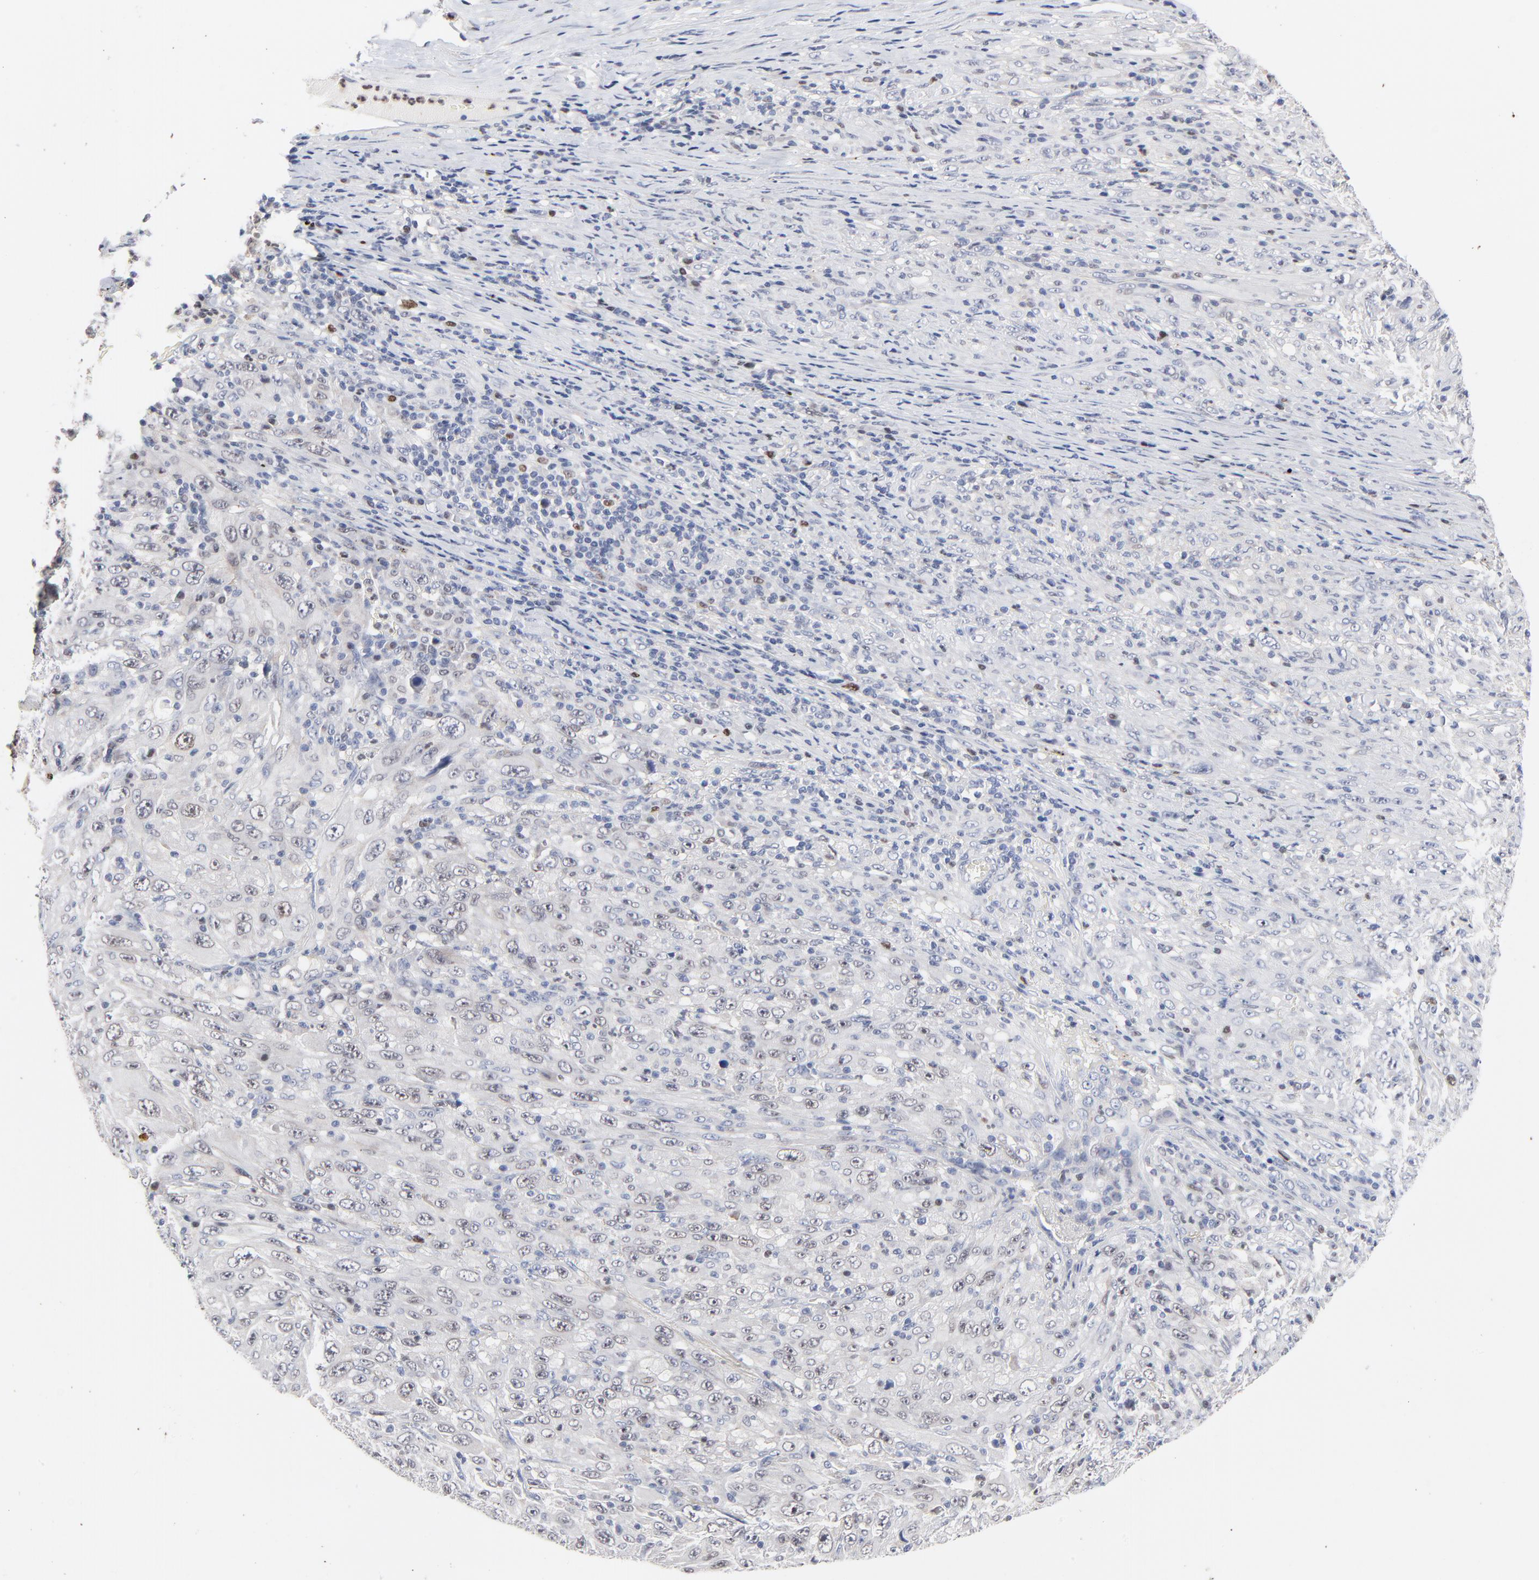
{"staining": {"intensity": "moderate", "quantity": "<25%", "location": "cytoplasmic/membranous,nuclear"}, "tissue": "melanoma", "cell_type": "Tumor cells", "image_type": "cancer", "snomed": [{"axis": "morphology", "description": "Malignant melanoma, Metastatic site"}, {"axis": "topography", "description": "Skin"}], "caption": "Melanoma stained with a brown dye demonstrates moderate cytoplasmic/membranous and nuclear positive staining in about <25% of tumor cells.", "gene": "AADAC", "patient": {"sex": "female", "age": 56}}